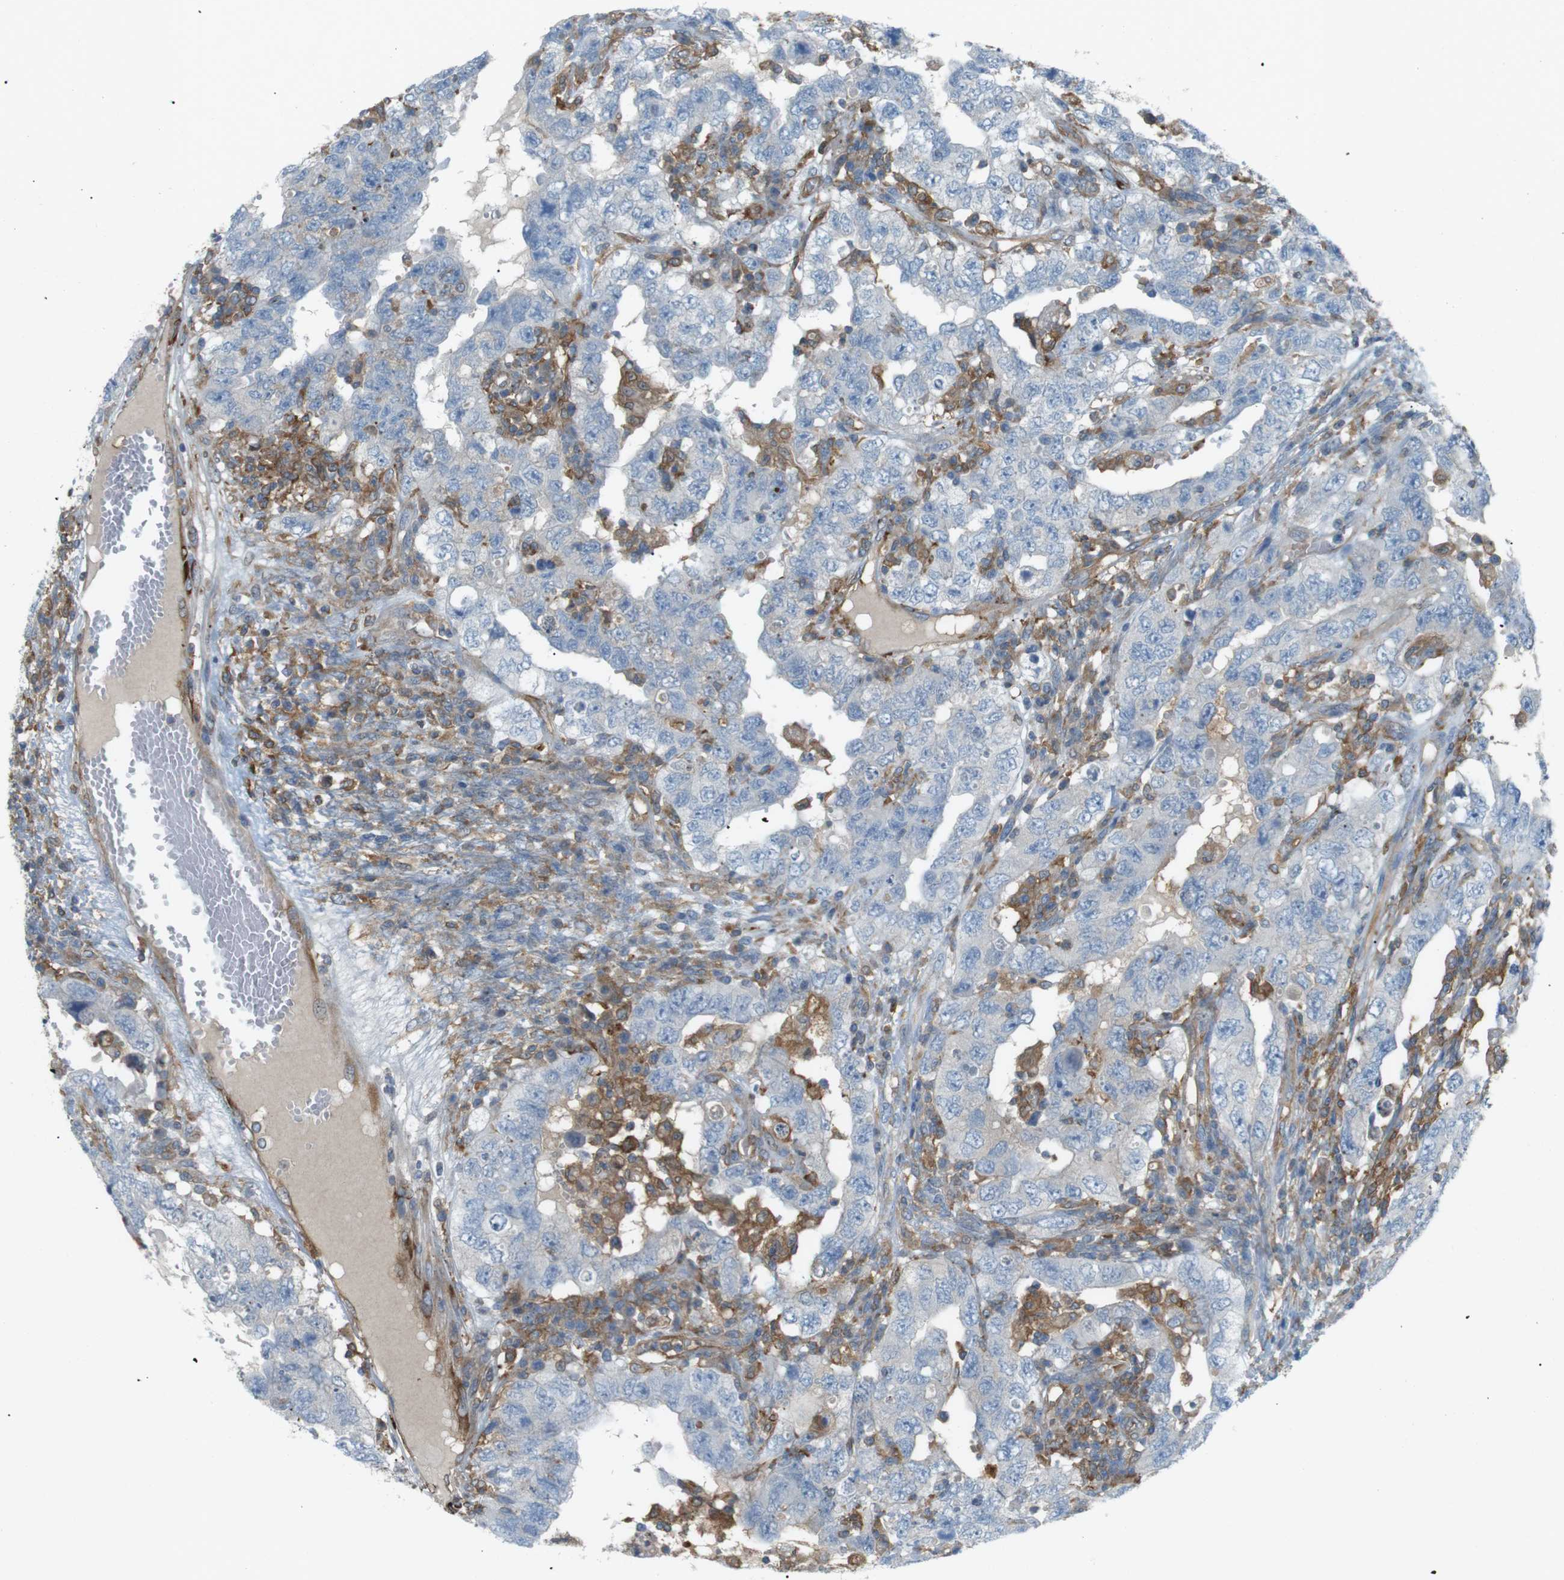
{"staining": {"intensity": "negative", "quantity": "none", "location": "none"}, "tissue": "testis cancer", "cell_type": "Tumor cells", "image_type": "cancer", "snomed": [{"axis": "morphology", "description": "Carcinoma, Embryonal, NOS"}, {"axis": "topography", "description": "Testis"}], "caption": "Micrograph shows no significant protein expression in tumor cells of embryonal carcinoma (testis).", "gene": "PEPD", "patient": {"sex": "male", "age": 26}}